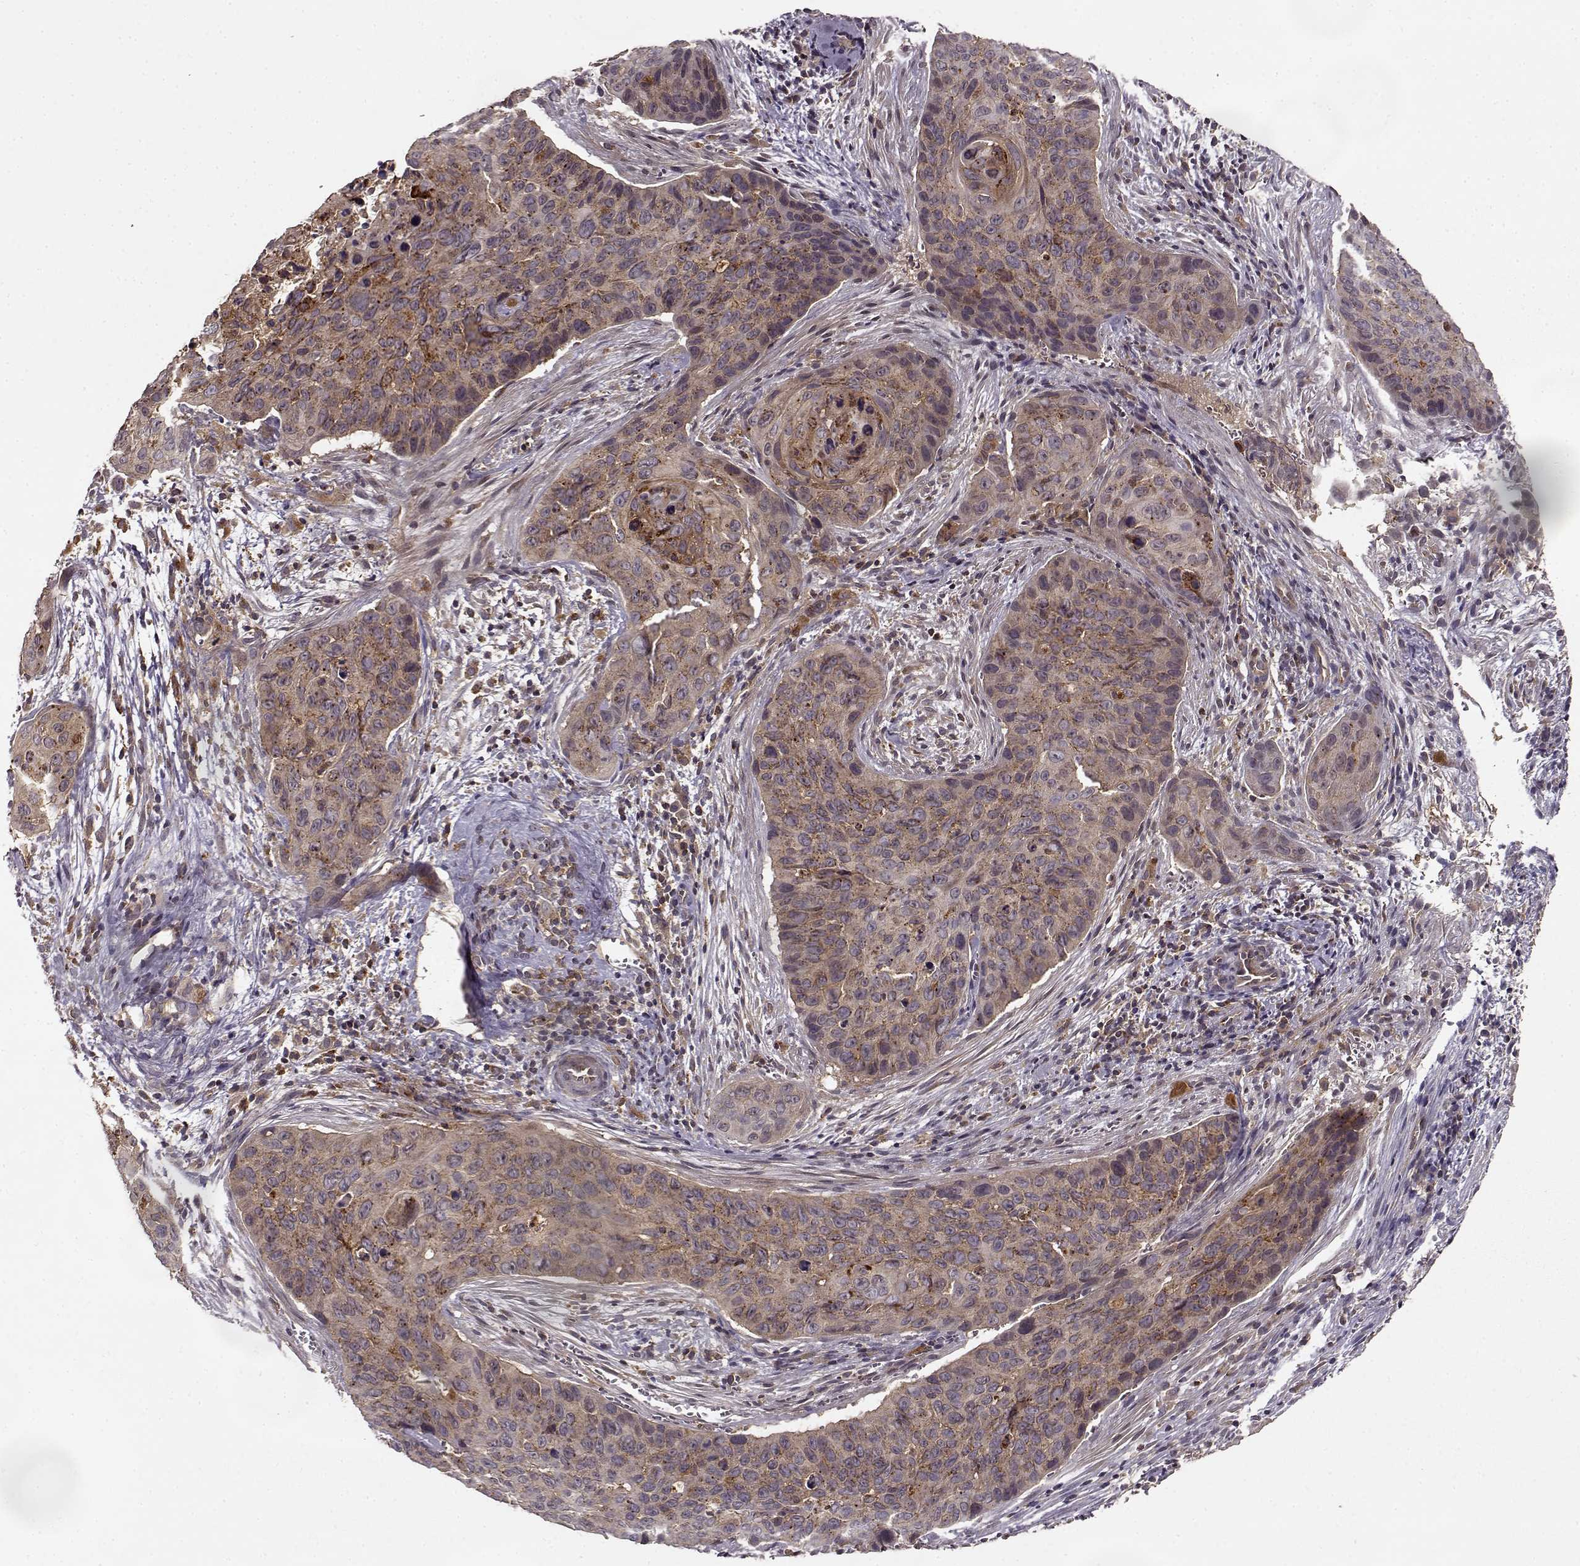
{"staining": {"intensity": "weak", "quantity": ">75%", "location": "cytoplasmic/membranous"}, "tissue": "cervical cancer", "cell_type": "Tumor cells", "image_type": "cancer", "snomed": [{"axis": "morphology", "description": "Squamous cell carcinoma, NOS"}, {"axis": "topography", "description": "Cervix"}], "caption": "DAB (3,3'-diaminobenzidine) immunohistochemical staining of cervical squamous cell carcinoma reveals weak cytoplasmic/membranous protein positivity in approximately >75% of tumor cells.", "gene": "IFRD2", "patient": {"sex": "female", "age": 35}}